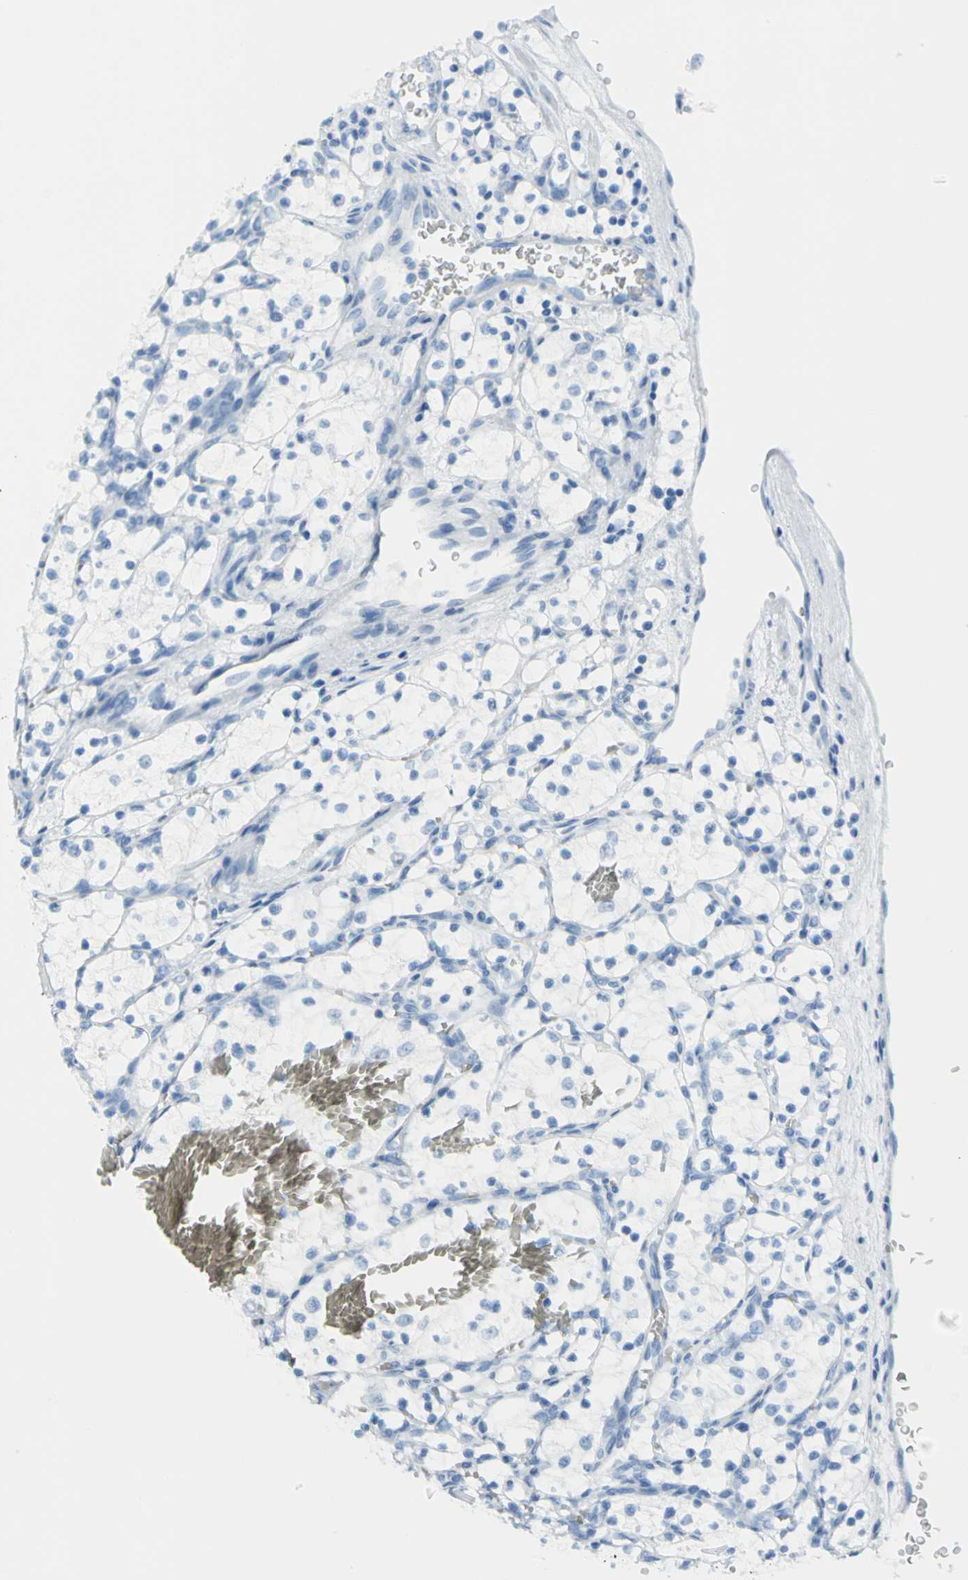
{"staining": {"intensity": "negative", "quantity": "none", "location": "none"}, "tissue": "renal cancer", "cell_type": "Tumor cells", "image_type": "cancer", "snomed": [{"axis": "morphology", "description": "Adenocarcinoma, NOS"}, {"axis": "topography", "description": "Kidney"}], "caption": "The photomicrograph shows no staining of tumor cells in renal cancer (adenocarcinoma).", "gene": "MCM3", "patient": {"sex": "female", "age": 69}}